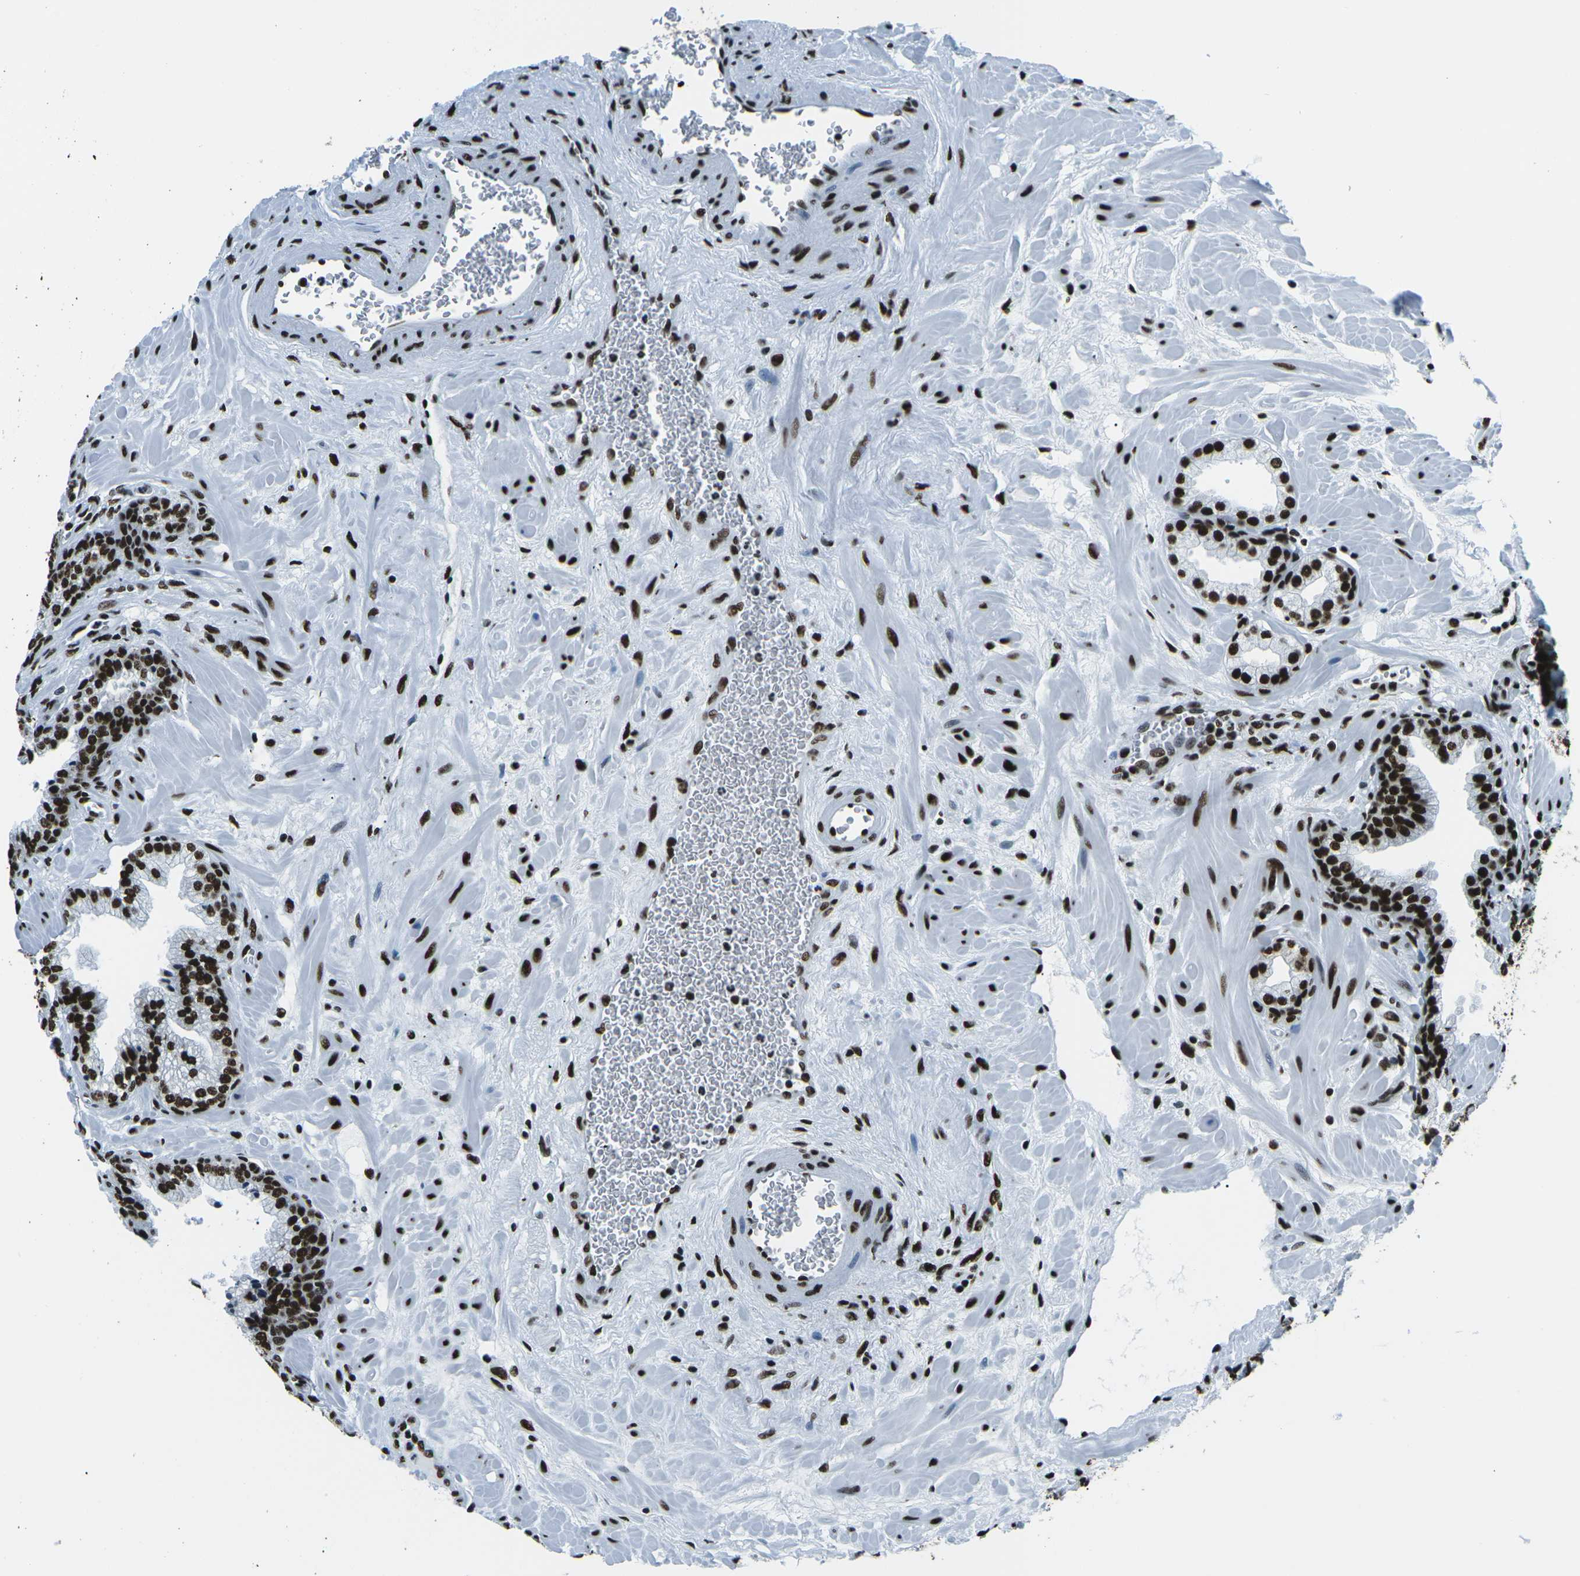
{"staining": {"intensity": "strong", "quantity": ">75%", "location": "nuclear"}, "tissue": "prostate", "cell_type": "Glandular cells", "image_type": "normal", "snomed": [{"axis": "morphology", "description": "Normal tissue, NOS"}, {"axis": "morphology", "description": "Urothelial carcinoma, Low grade"}, {"axis": "topography", "description": "Urinary bladder"}, {"axis": "topography", "description": "Prostate"}], "caption": "This is a micrograph of immunohistochemistry (IHC) staining of unremarkable prostate, which shows strong staining in the nuclear of glandular cells.", "gene": "HNRNPL", "patient": {"sex": "male", "age": 60}}